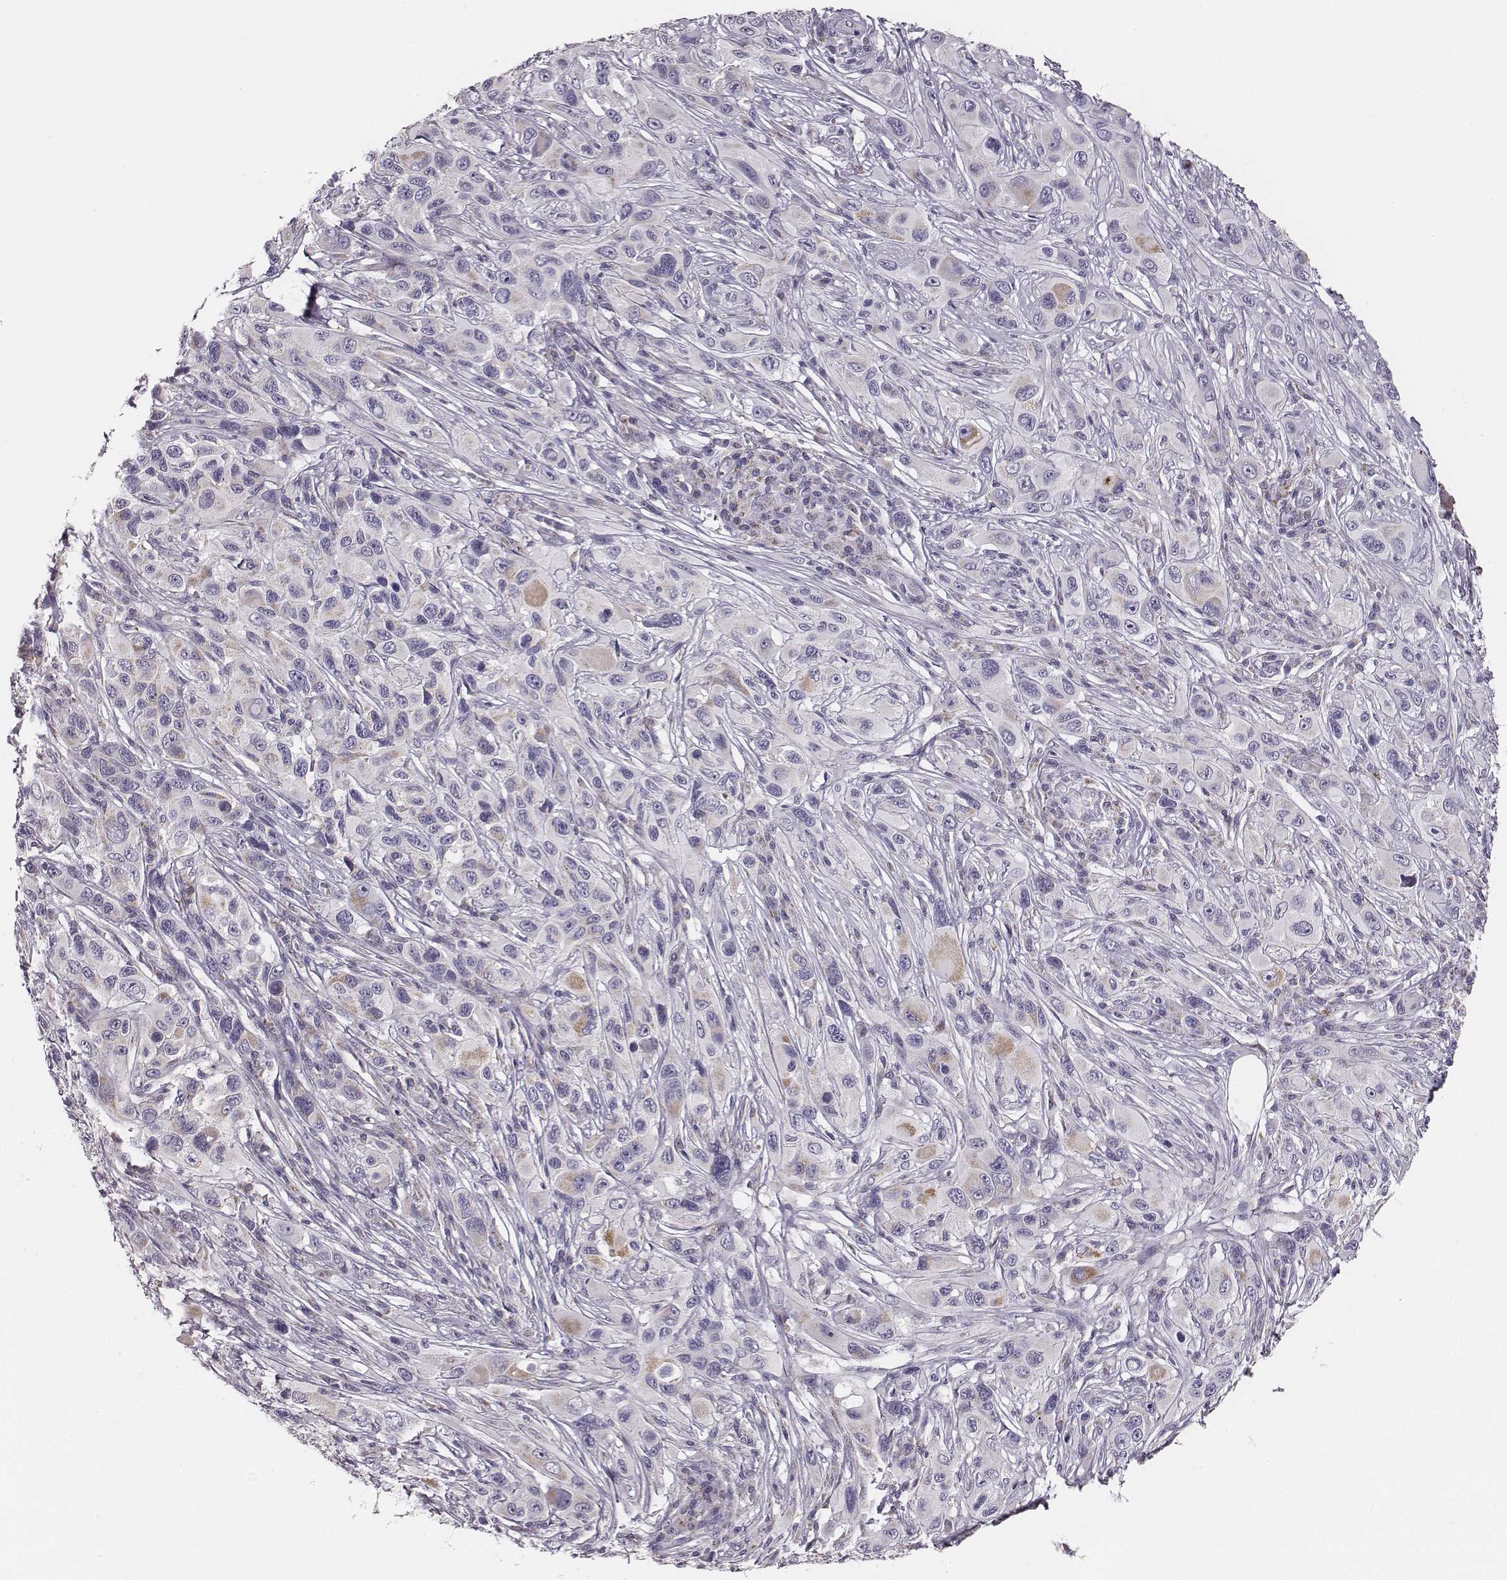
{"staining": {"intensity": "negative", "quantity": "none", "location": "none"}, "tissue": "melanoma", "cell_type": "Tumor cells", "image_type": "cancer", "snomed": [{"axis": "morphology", "description": "Malignant melanoma, NOS"}, {"axis": "topography", "description": "Skin"}], "caption": "DAB immunohistochemical staining of human melanoma demonstrates no significant staining in tumor cells.", "gene": "UBL4B", "patient": {"sex": "male", "age": 53}}